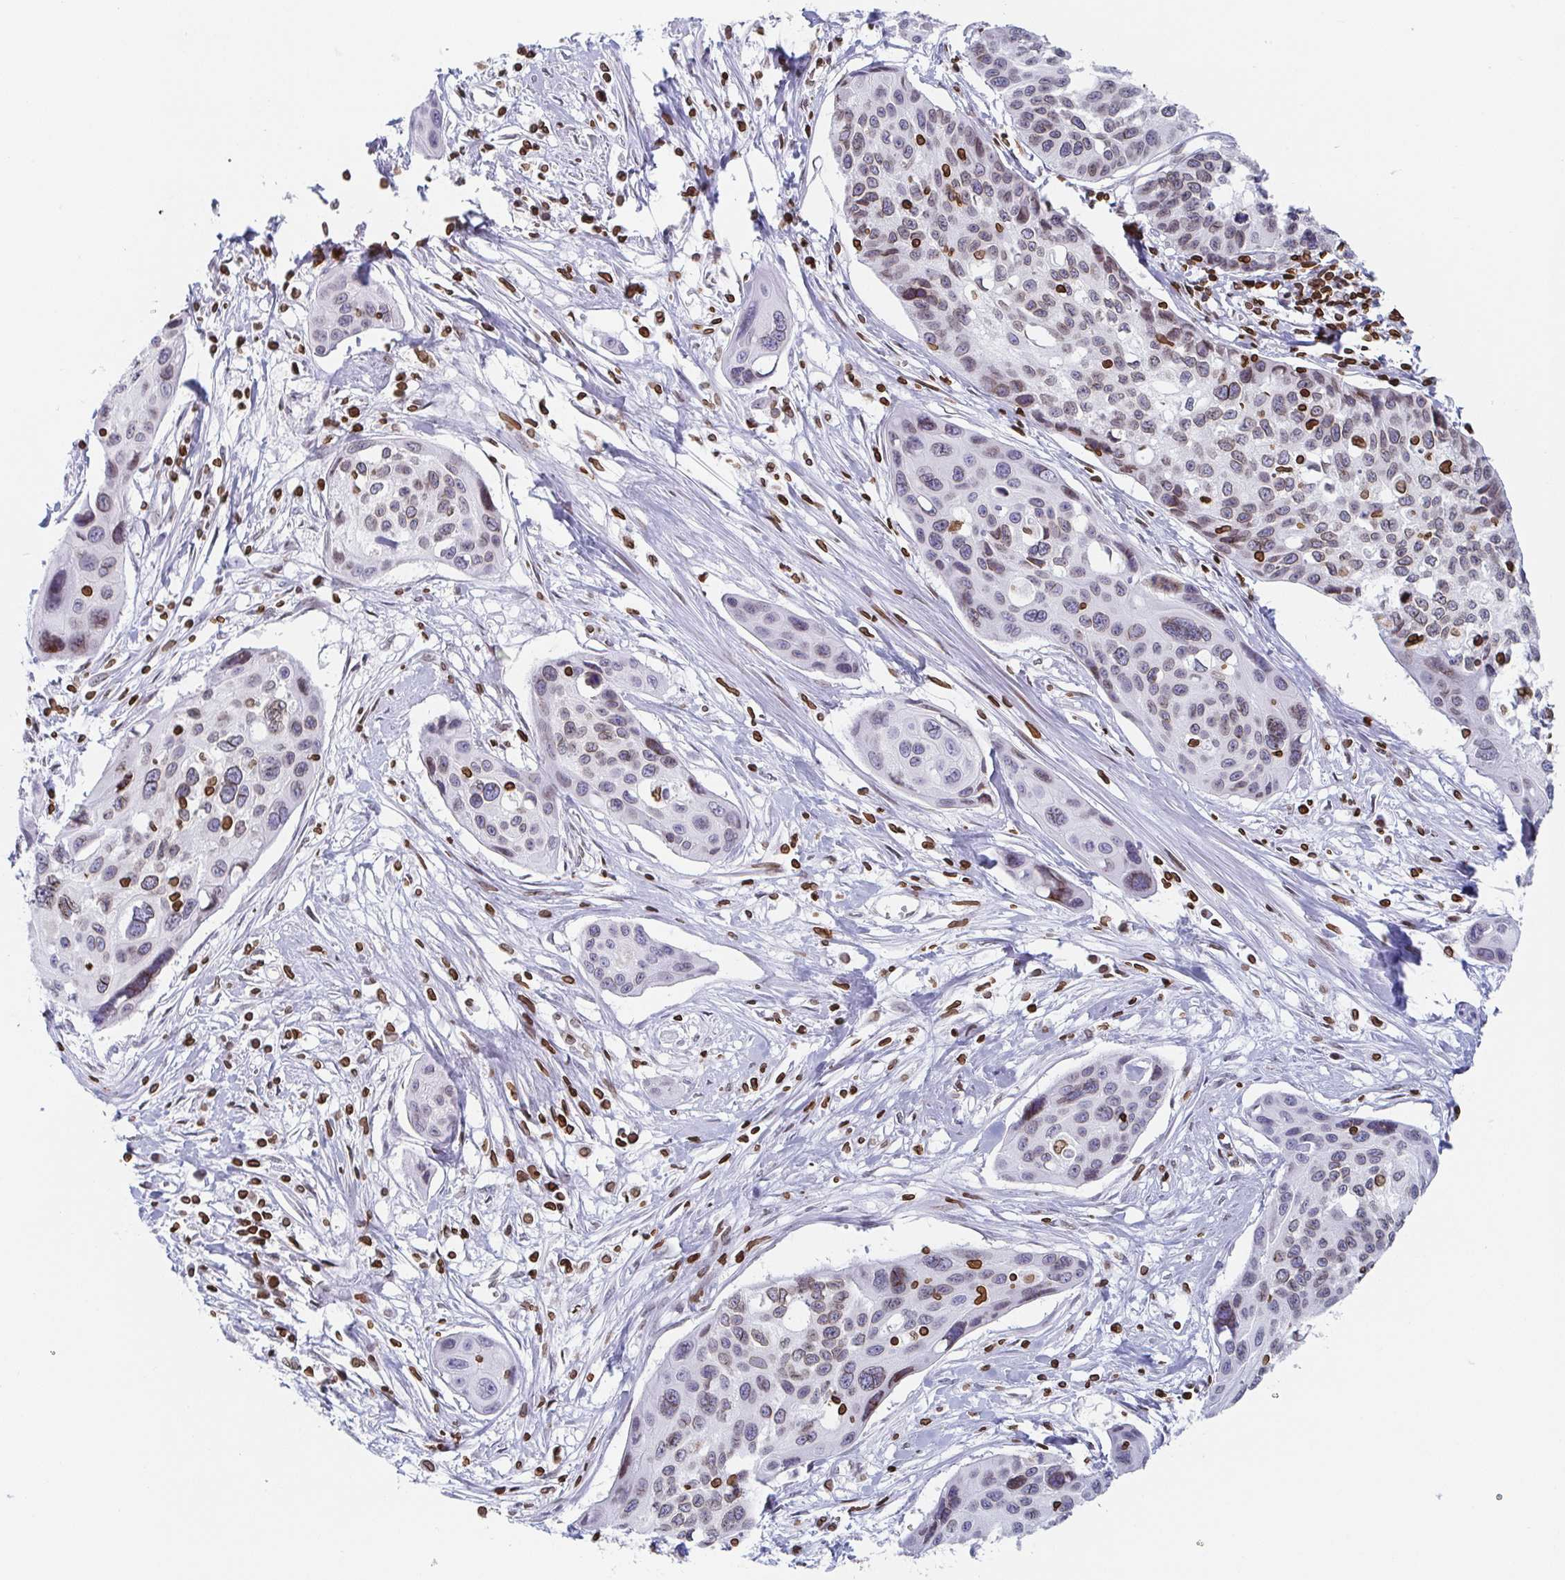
{"staining": {"intensity": "negative", "quantity": "none", "location": "none"}, "tissue": "cervical cancer", "cell_type": "Tumor cells", "image_type": "cancer", "snomed": [{"axis": "morphology", "description": "Squamous cell carcinoma, NOS"}, {"axis": "topography", "description": "Cervix"}], "caption": "A photomicrograph of cervical cancer (squamous cell carcinoma) stained for a protein demonstrates no brown staining in tumor cells. (DAB (3,3'-diaminobenzidine) IHC, high magnification).", "gene": "BTBD7", "patient": {"sex": "female", "age": 31}}